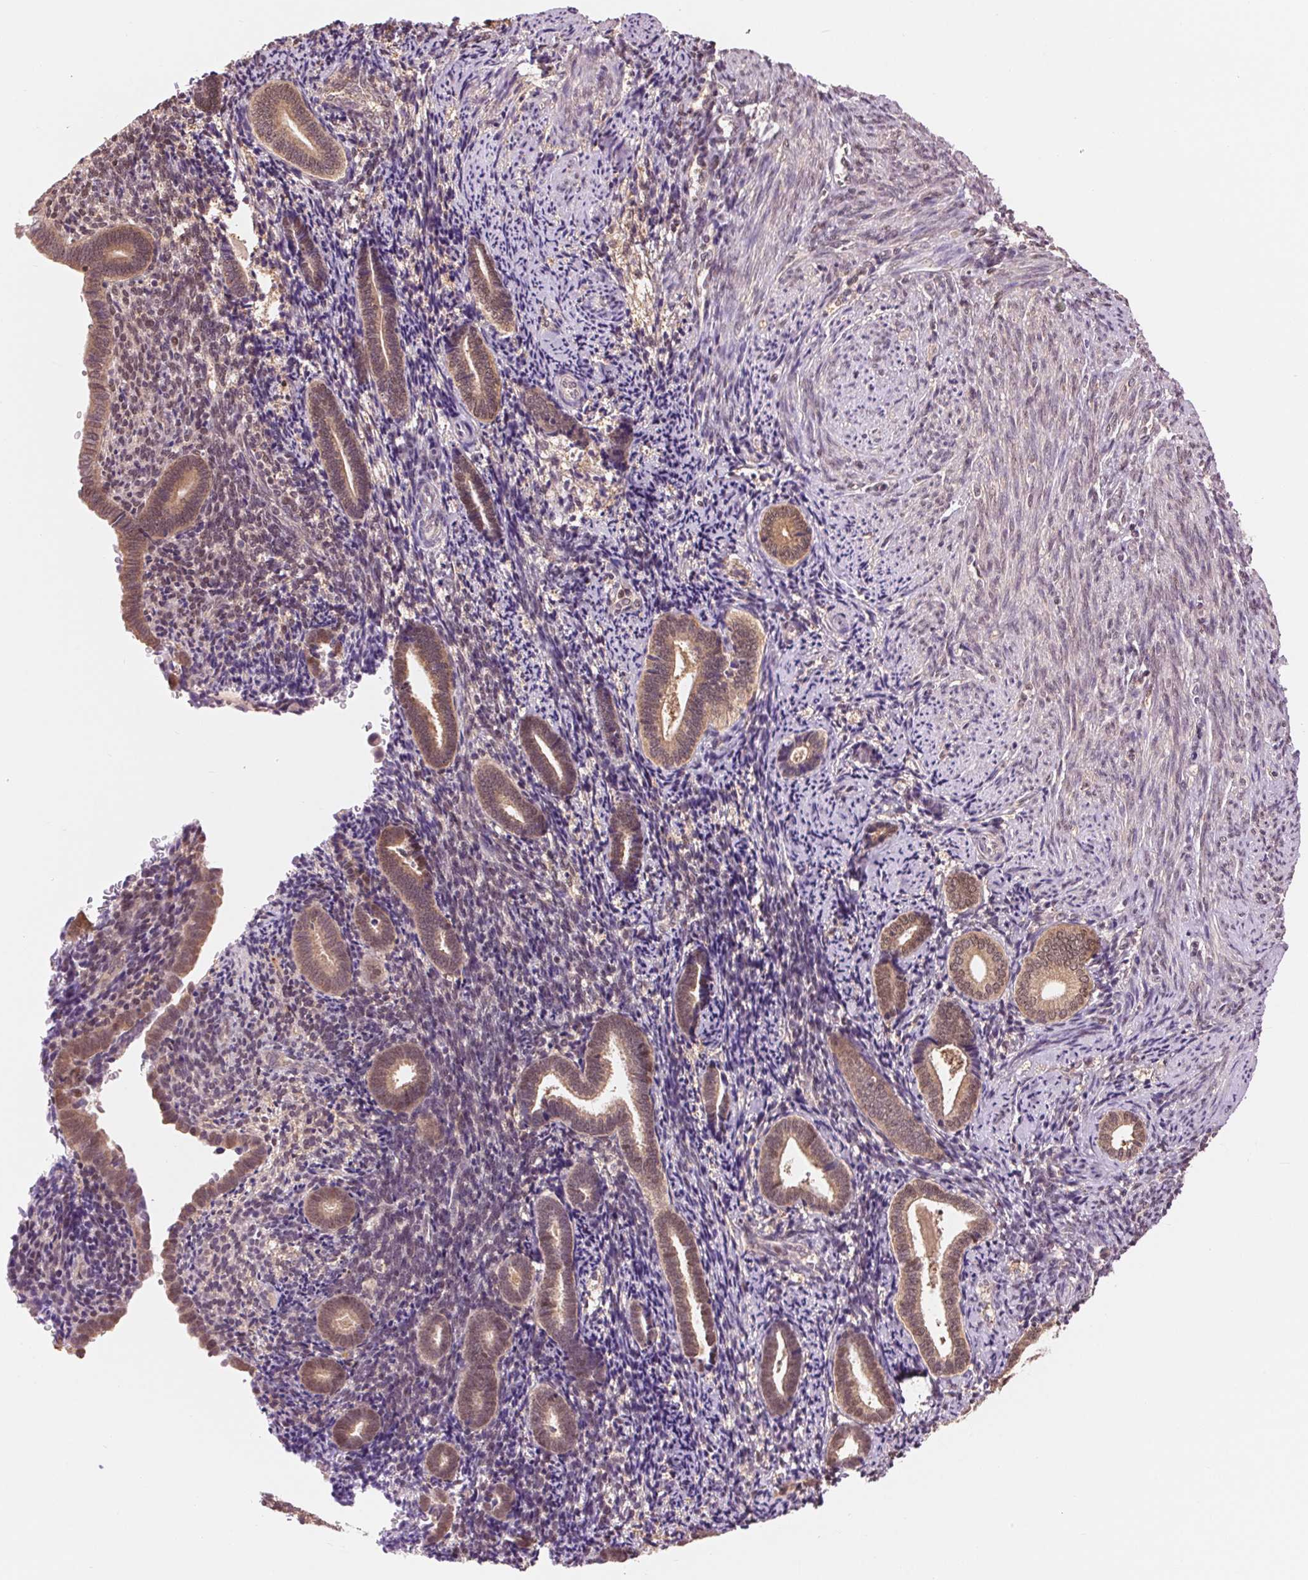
{"staining": {"intensity": "weak", "quantity": ">75%", "location": "nuclear"}, "tissue": "endometrium", "cell_type": "Cells in endometrial stroma", "image_type": "normal", "snomed": [{"axis": "morphology", "description": "Normal tissue, NOS"}, {"axis": "topography", "description": "Endometrium"}], "caption": "Immunohistochemical staining of unremarkable human endometrium demonstrates weak nuclear protein expression in approximately >75% of cells in endometrial stroma.", "gene": "TMEM273", "patient": {"sex": "female", "age": 57}}